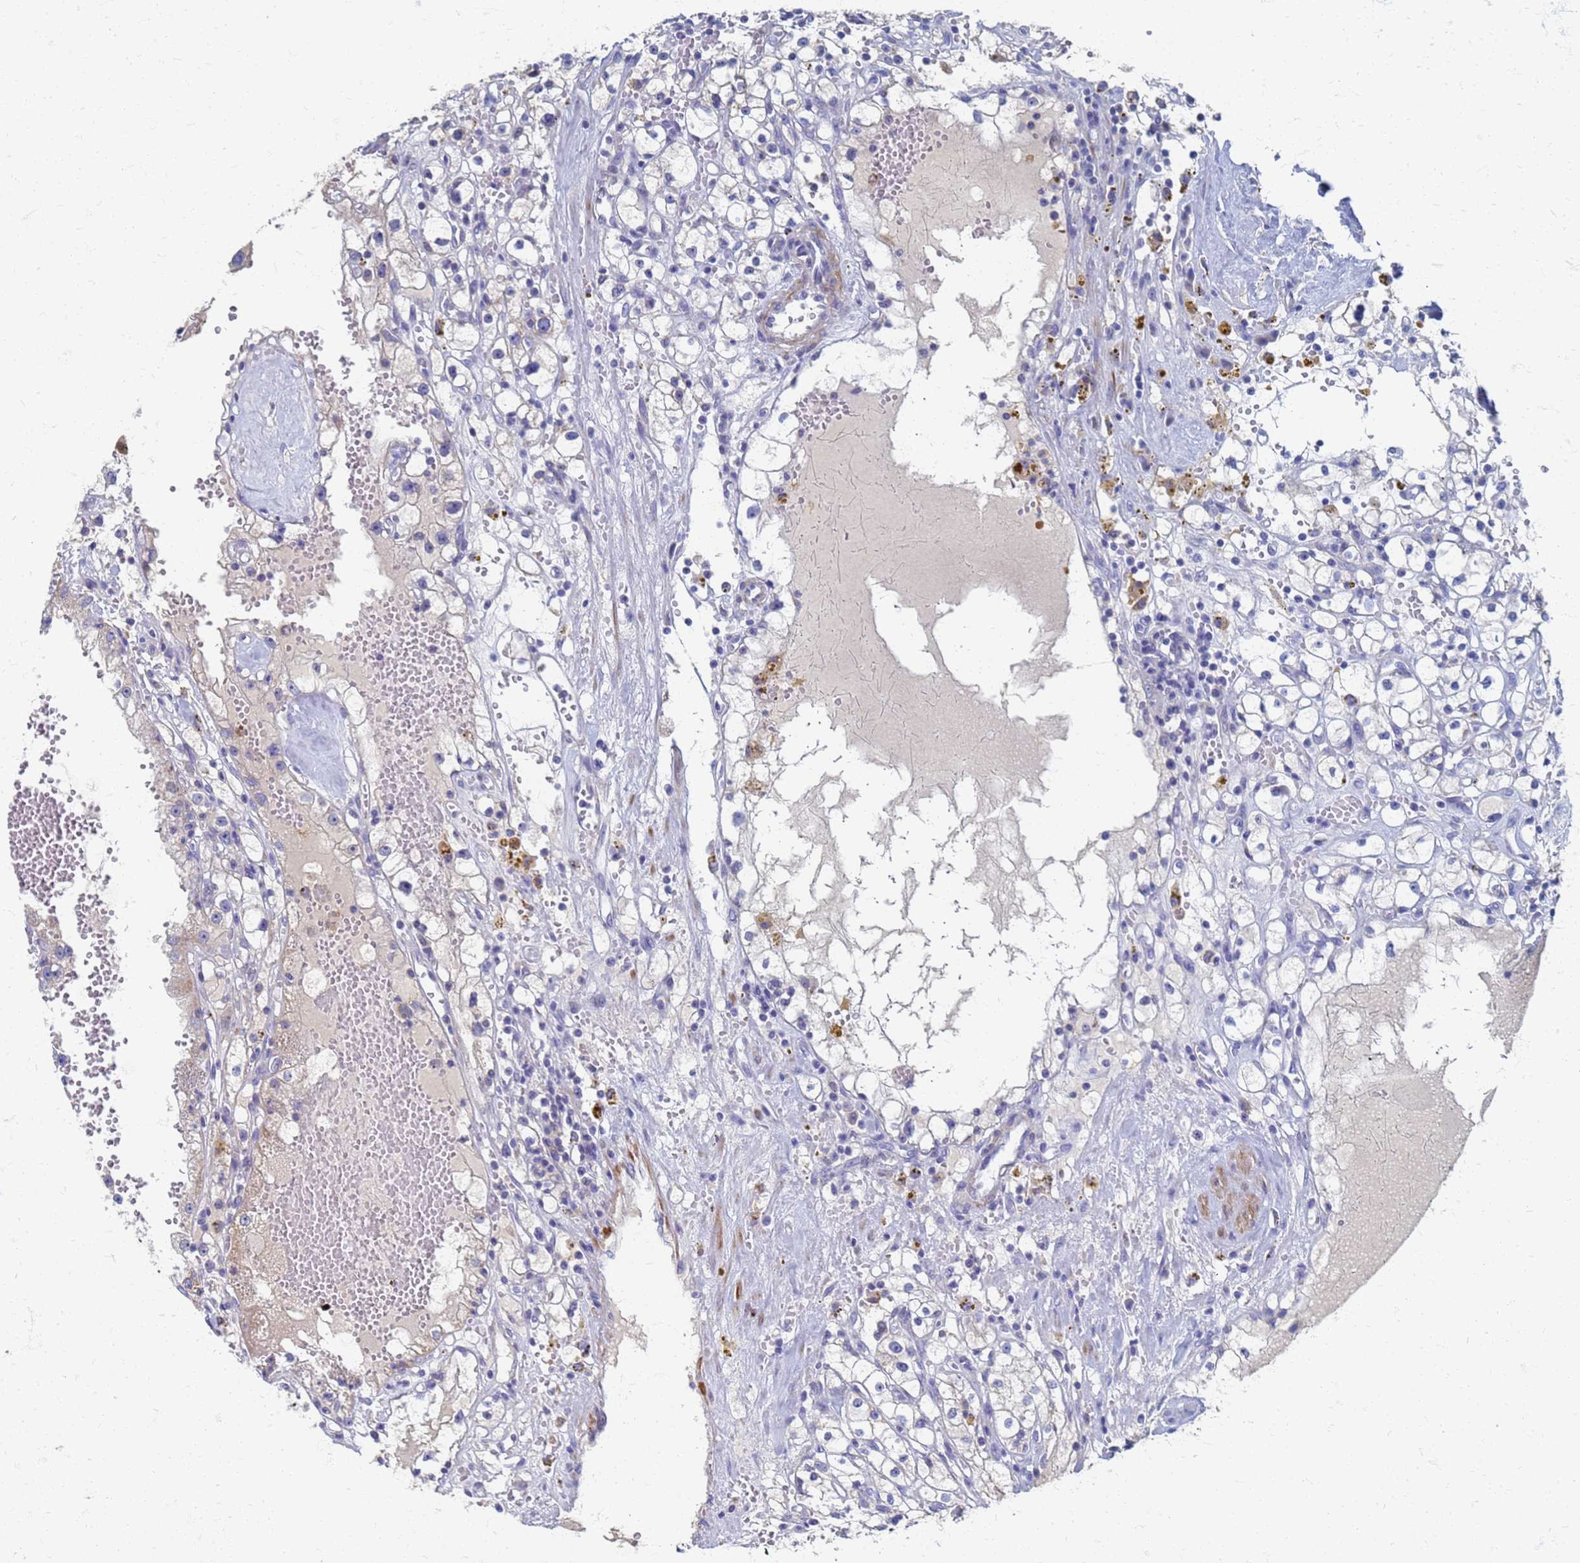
{"staining": {"intensity": "negative", "quantity": "none", "location": "none"}, "tissue": "renal cancer", "cell_type": "Tumor cells", "image_type": "cancer", "snomed": [{"axis": "morphology", "description": "Adenocarcinoma, NOS"}, {"axis": "topography", "description": "Kidney"}], "caption": "High magnification brightfield microscopy of adenocarcinoma (renal) stained with DAB (brown) and counterstained with hematoxylin (blue): tumor cells show no significant expression.", "gene": "ATPAF1", "patient": {"sex": "male", "age": 56}}